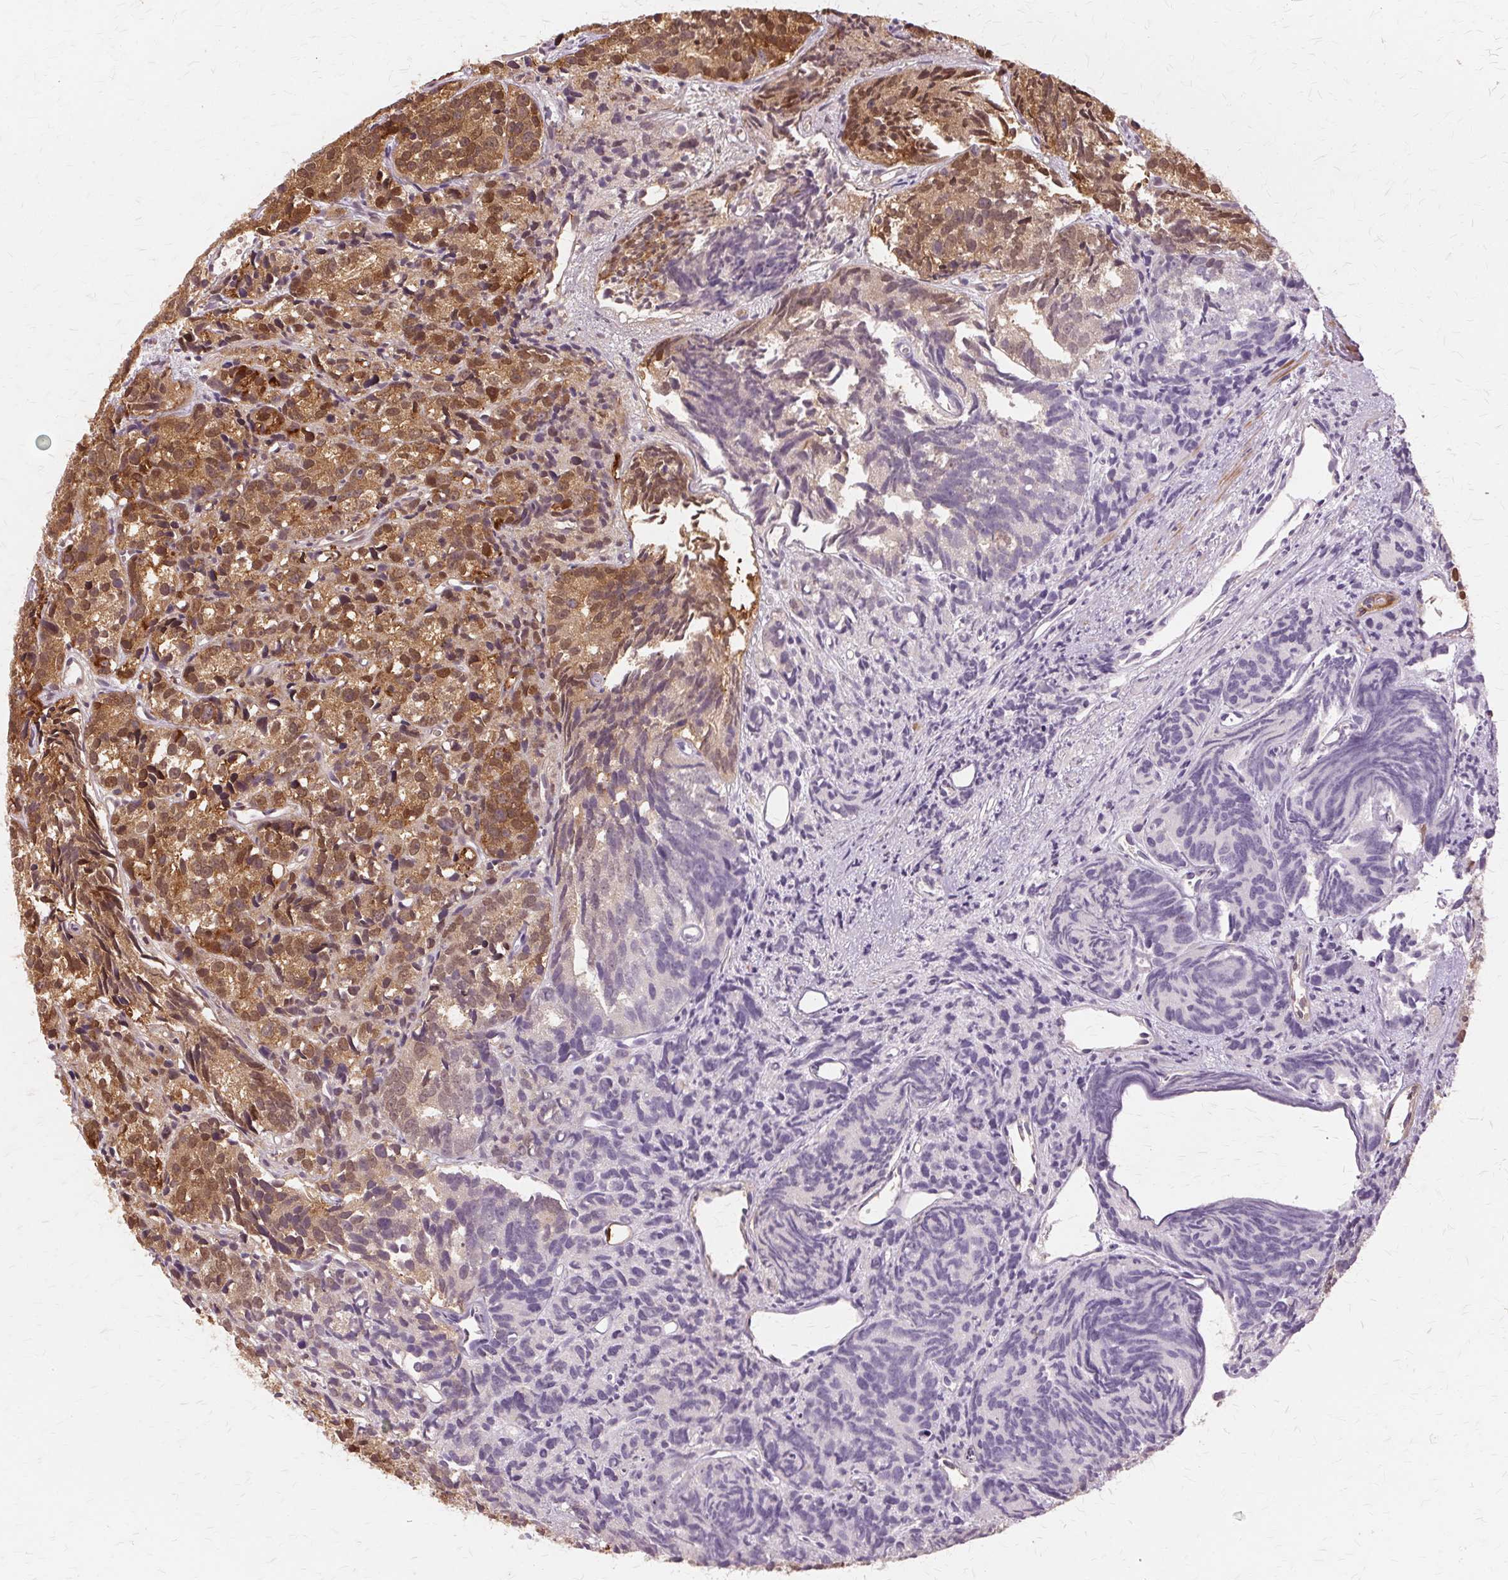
{"staining": {"intensity": "moderate", "quantity": "25%-75%", "location": "cytoplasmic/membranous,nuclear"}, "tissue": "prostate cancer", "cell_type": "Tumor cells", "image_type": "cancer", "snomed": [{"axis": "morphology", "description": "Adenocarcinoma, High grade"}, {"axis": "topography", "description": "Prostate"}], "caption": "Immunohistochemistry (IHC) photomicrograph of neoplastic tissue: prostate cancer (adenocarcinoma (high-grade)) stained using immunohistochemistry (IHC) reveals medium levels of moderate protein expression localized specifically in the cytoplasmic/membranous and nuclear of tumor cells, appearing as a cytoplasmic/membranous and nuclear brown color.", "gene": "PRMT5", "patient": {"sex": "male", "age": 77}}